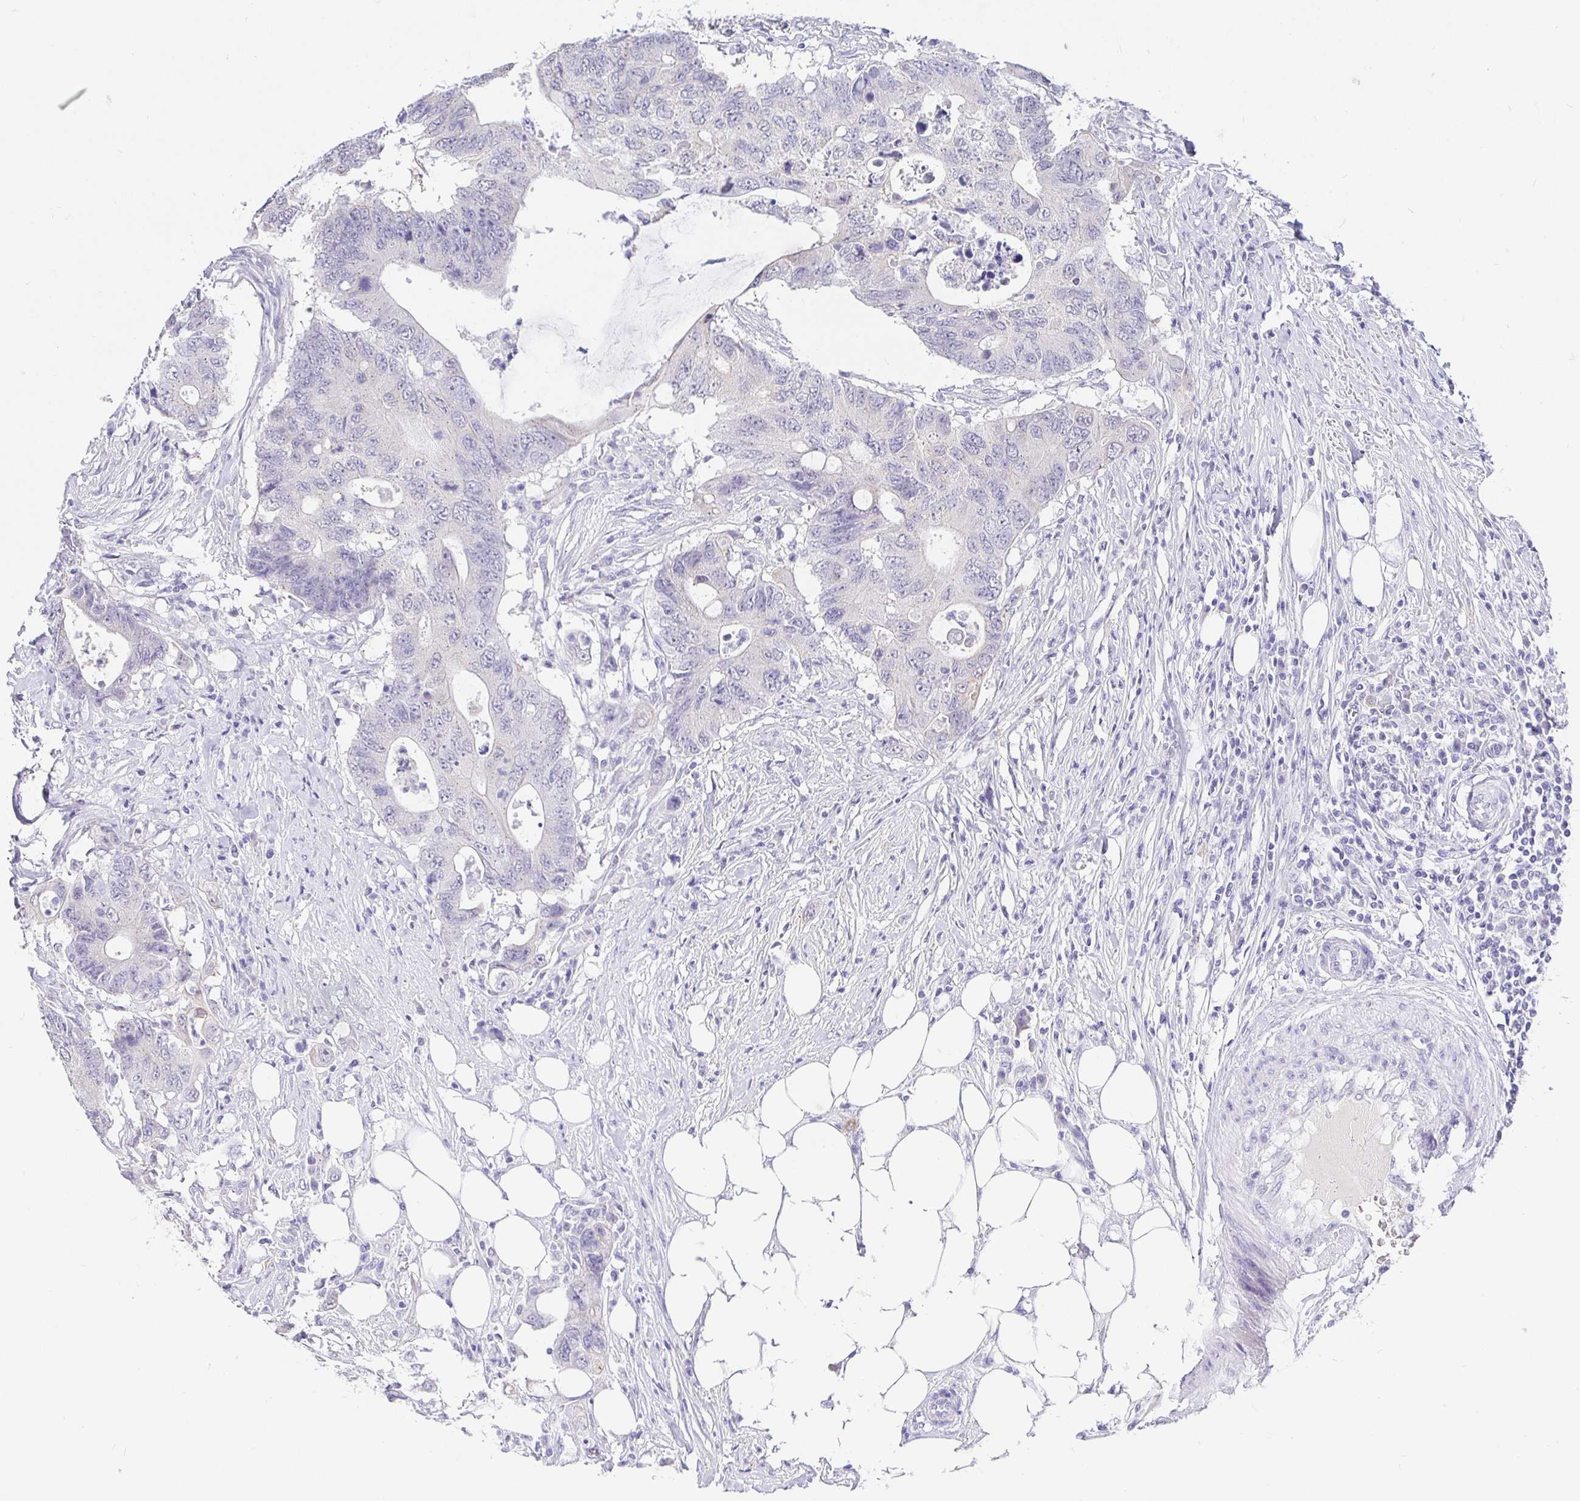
{"staining": {"intensity": "negative", "quantity": "none", "location": "none"}, "tissue": "colorectal cancer", "cell_type": "Tumor cells", "image_type": "cancer", "snomed": [{"axis": "morphology", "description": "Adenocarcinoma, NOS"}, {"axis": "topography", "description": "Colon"}], "caption": "This is a image of immunohistochemistry (IHC) staining of colorectal cancer (adenocarcinoma), which shows no staining in tumor cells. The staining was performed using DAB to visualize the protein expression in brown, while the nuclei were stained in blue with hematoxylin (Magnification: 20x).", "gene": "EZHIP", "patient": {"sex": "male", "age": 71}}